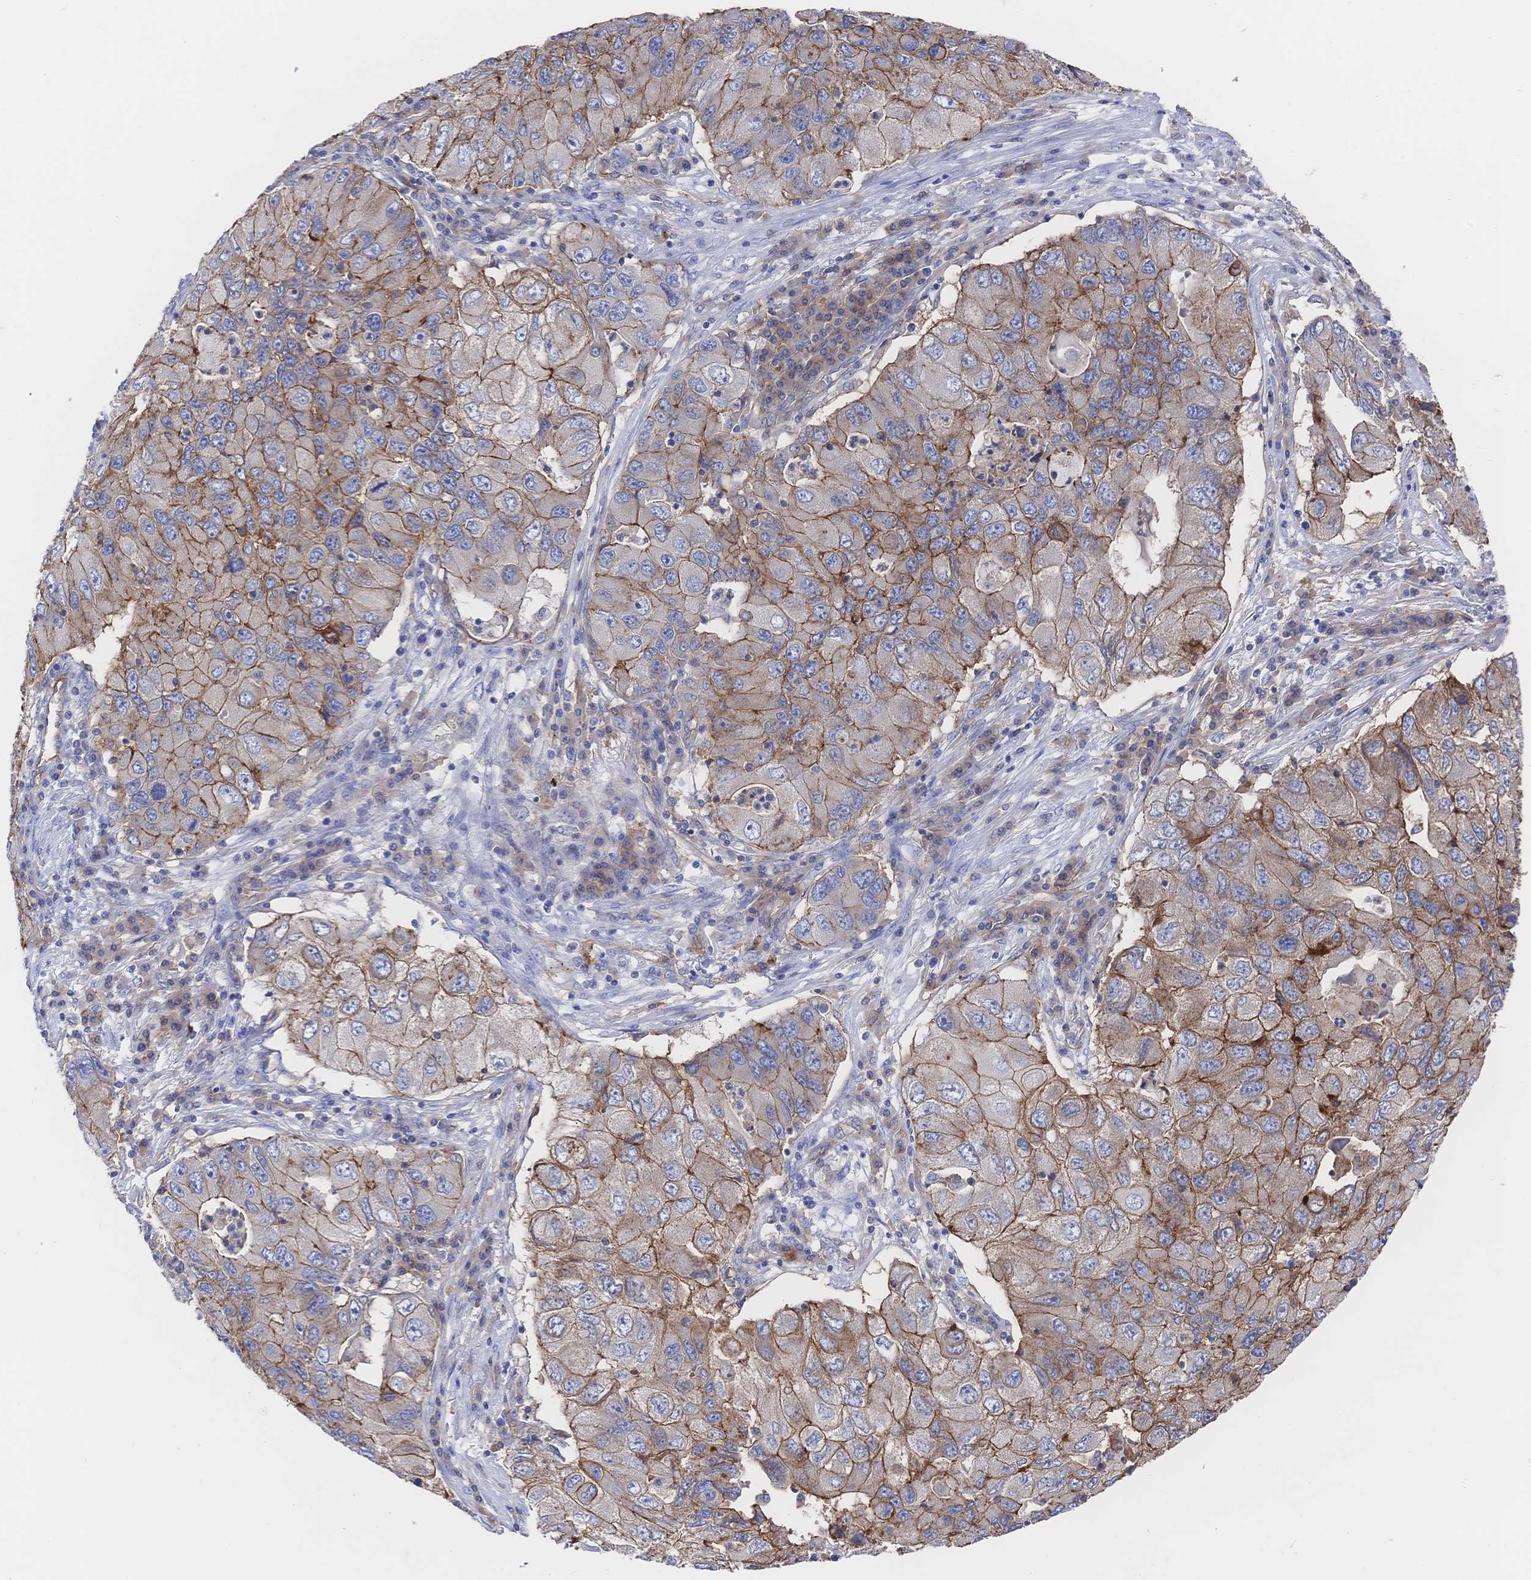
{"staining": {"intensity": "moderate", "quantity": ">75%", "location": "cytoplasmic/membranous"}, "tissue": "lung cancer", "cell_type": "Tumor cells", "image_type": "cancer", "snomed": [{"axis": "morphology", "description": "Adenocarcinoma, NOS"}, {"axis": "morphology", "description": "Adenocarcinoma, metastatic, NOS"}, {"axis": "topography", "description": "Lymph node"}, {"axis": "topography", "description": "Lung"}], "caption": "Protein staining by IHC demonstrates moderate cytoplasmic/membranous positivity in approximately >75% of tumor cells in lung cancer.", "gene": "F11R", "patient": {"sex": "female", "age": 54}}